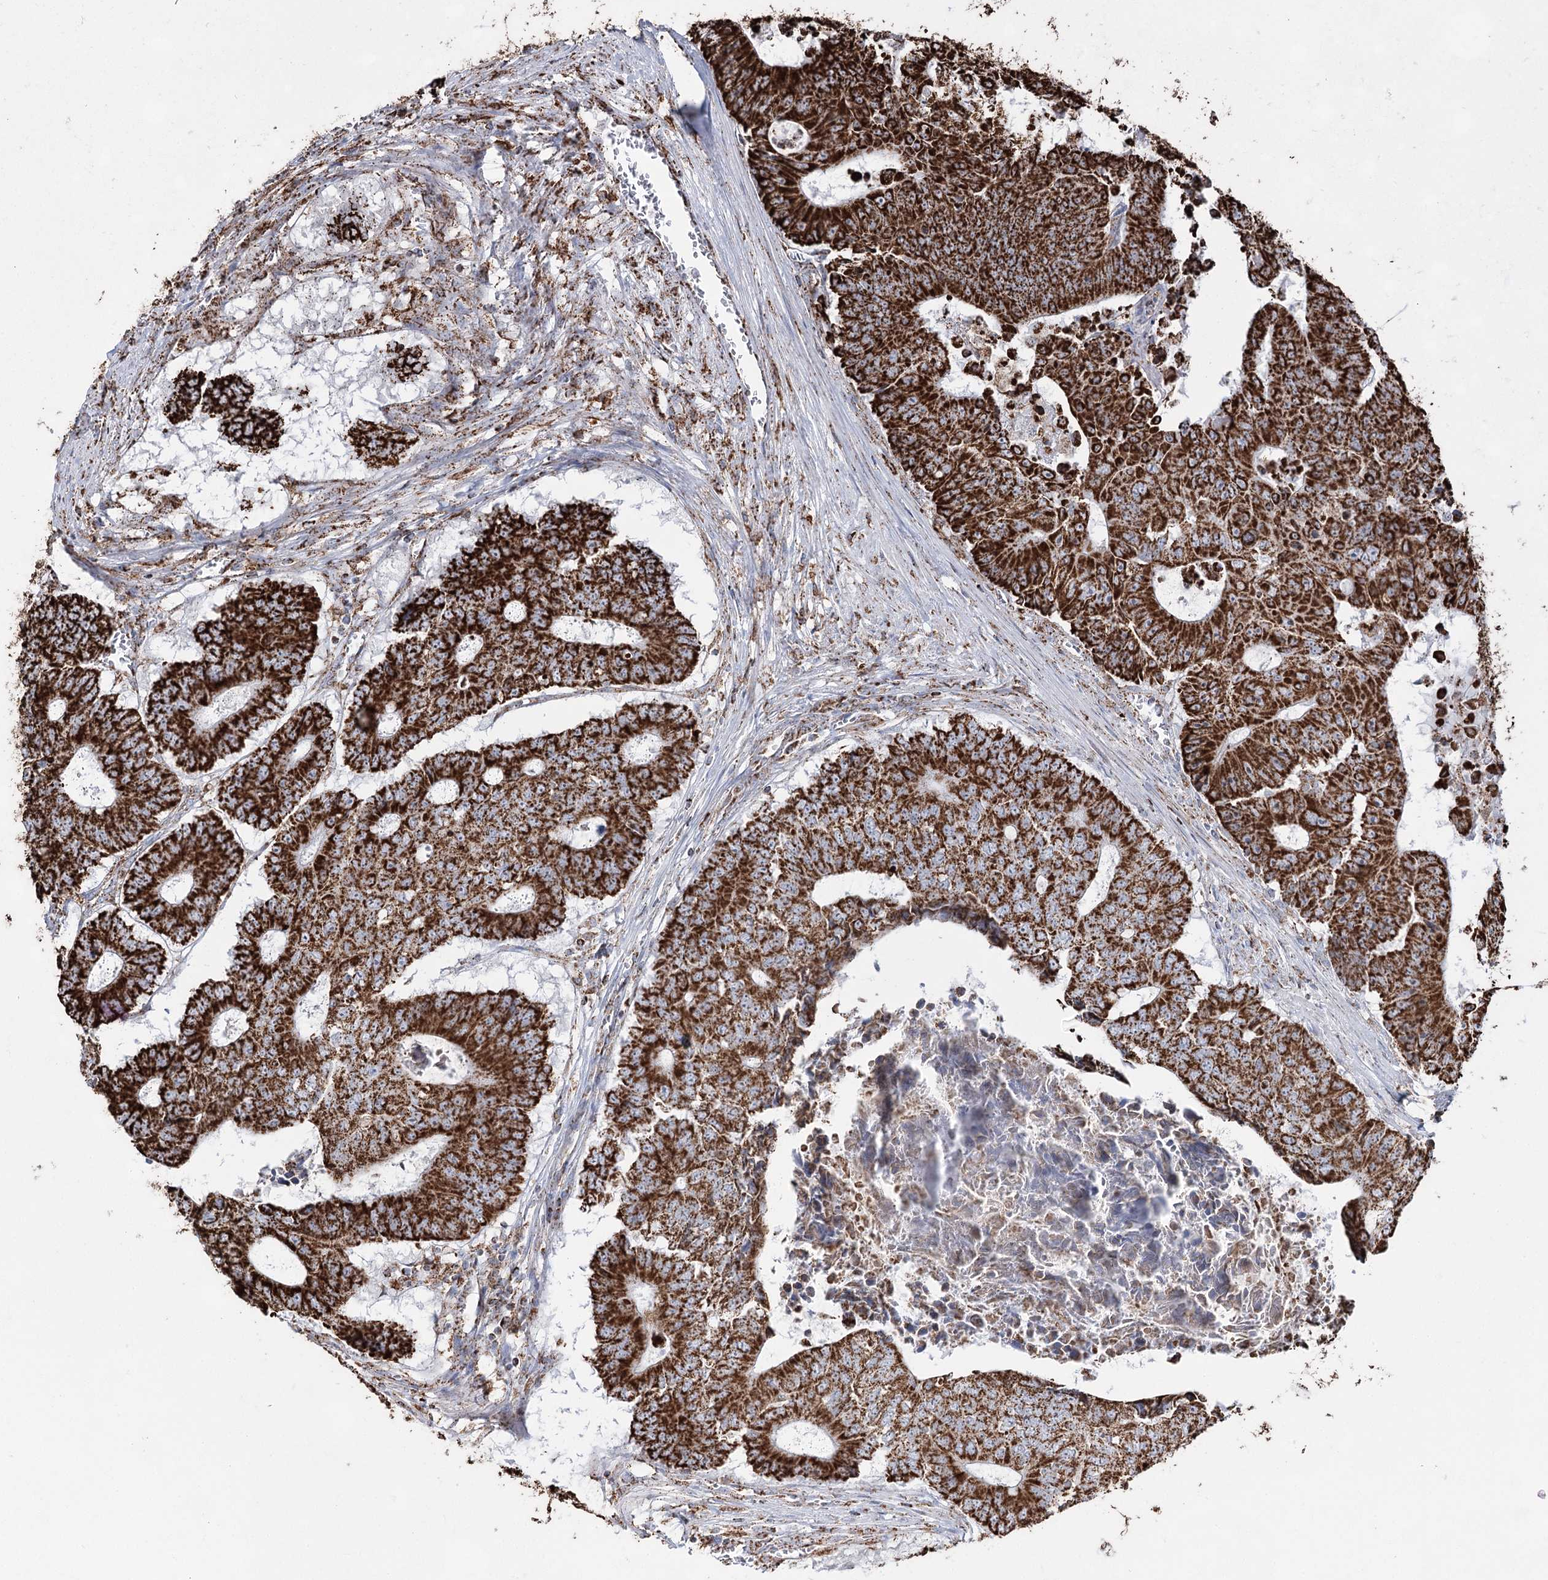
{"staining": {"intensity": "strong", "quantity": ">75%", "location": "cytoplasmic/membranous"}, "tissue": "colorectal cancer", "cell_type": "Tumor cells", "image_type": "cancer", "snomed": [{"axis": "morphology", "description": "Adenocarcinoma, NOS"}, {"axis": "topography", "description": "Colon"}], "caption": "Protein expression by IHC exhibits strong cytoplasmic/membranous positivity in about >75% of tumor cells in colorectal cancer.", "gene": "CWF19L1", "patient": {"sex": "male", "age": 87}}